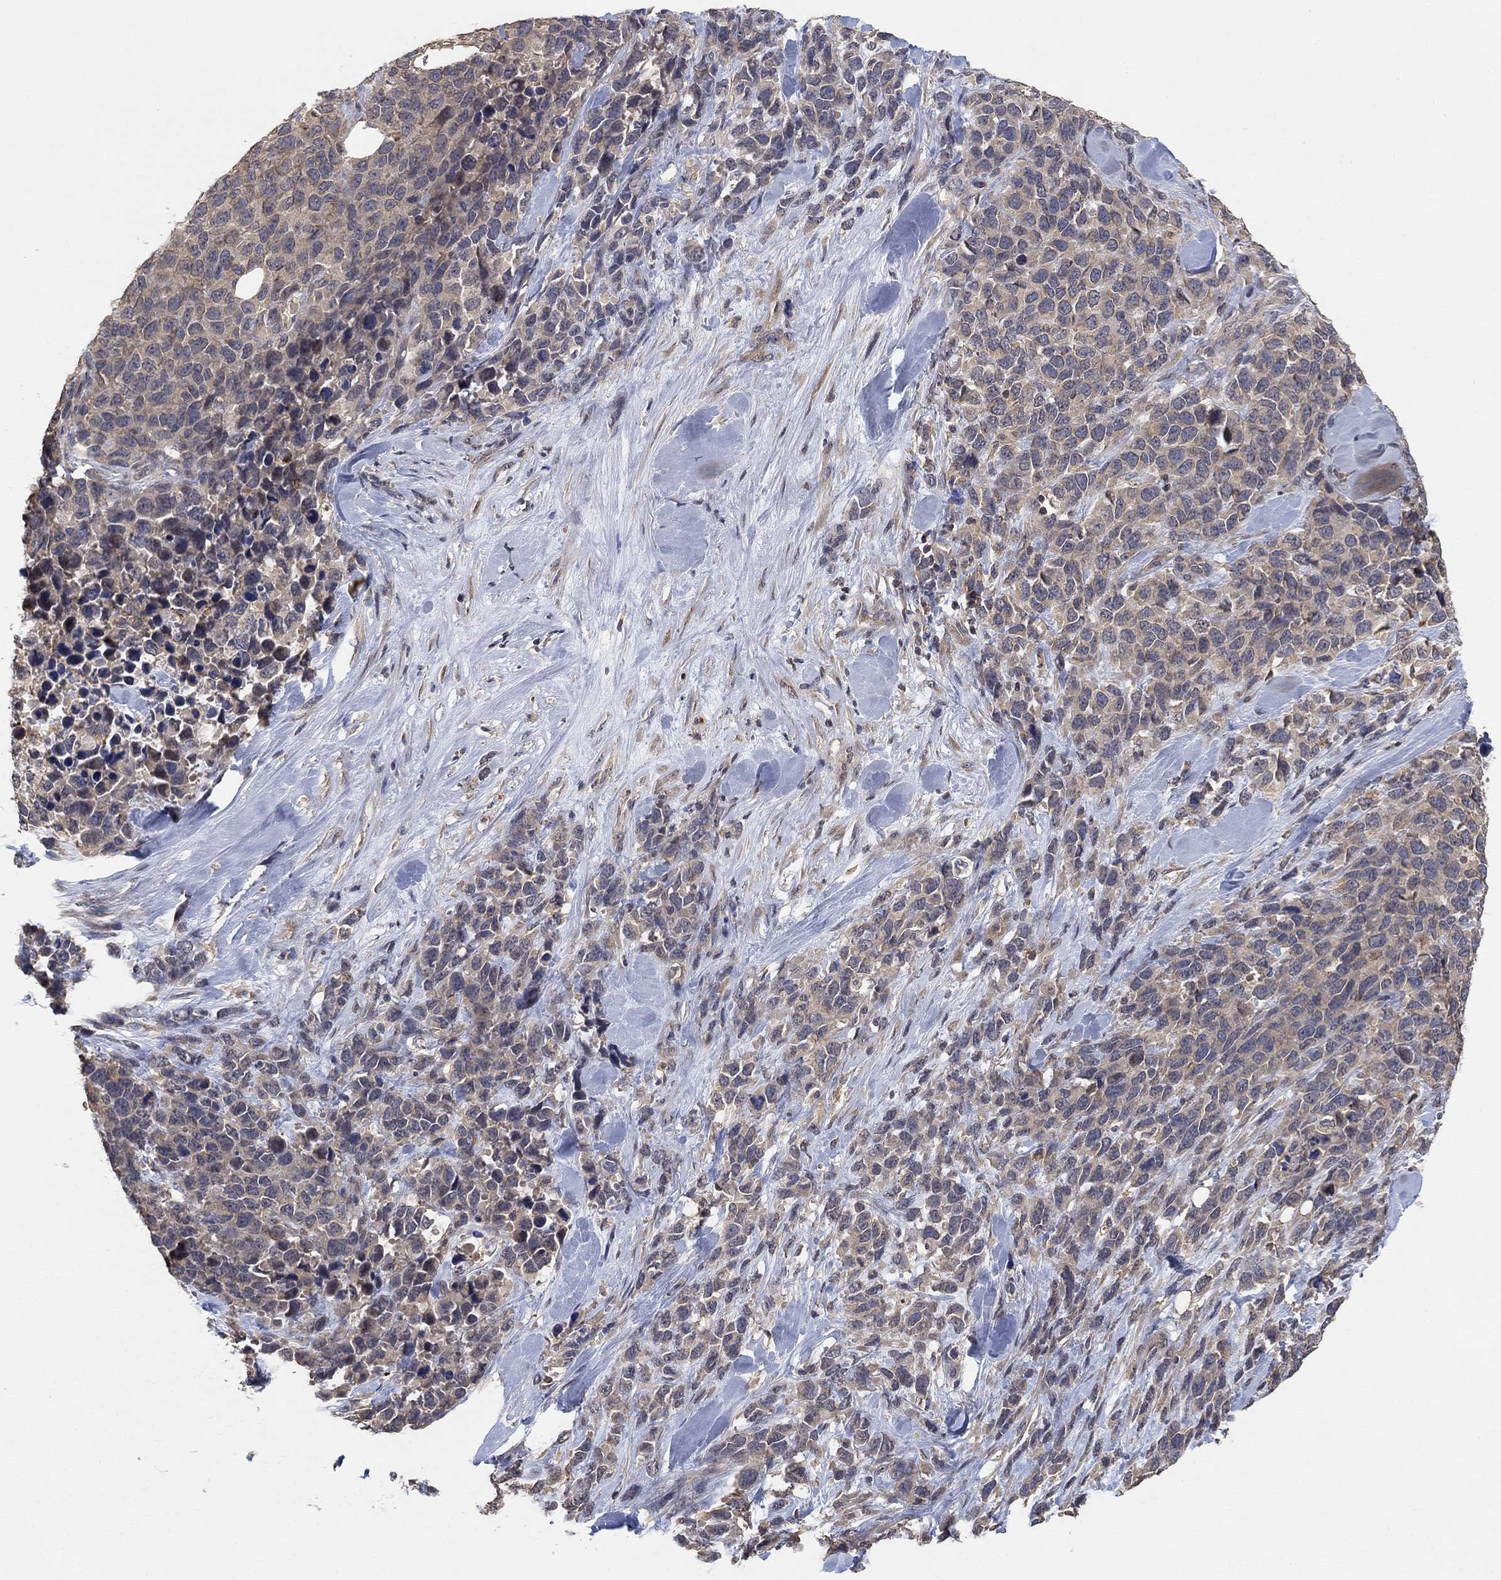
{"staining": {"intensity": "negative", "quantity": "none", "location": "none"}, "tissue": "melanoma", "cell_type": "Tumor cells", "image_type": "cancer", "snomed": [{"axis": "morphology", "description": "Malignant melanoma, Metastatic site"}, {"axis": "topography", "description": "Skin"}], "caption": "The micrograph exhibits no significant expression in tumor cells of melanoma.", "gene": "CCDC43", "patient": {"sex": "male", "age": 84}}